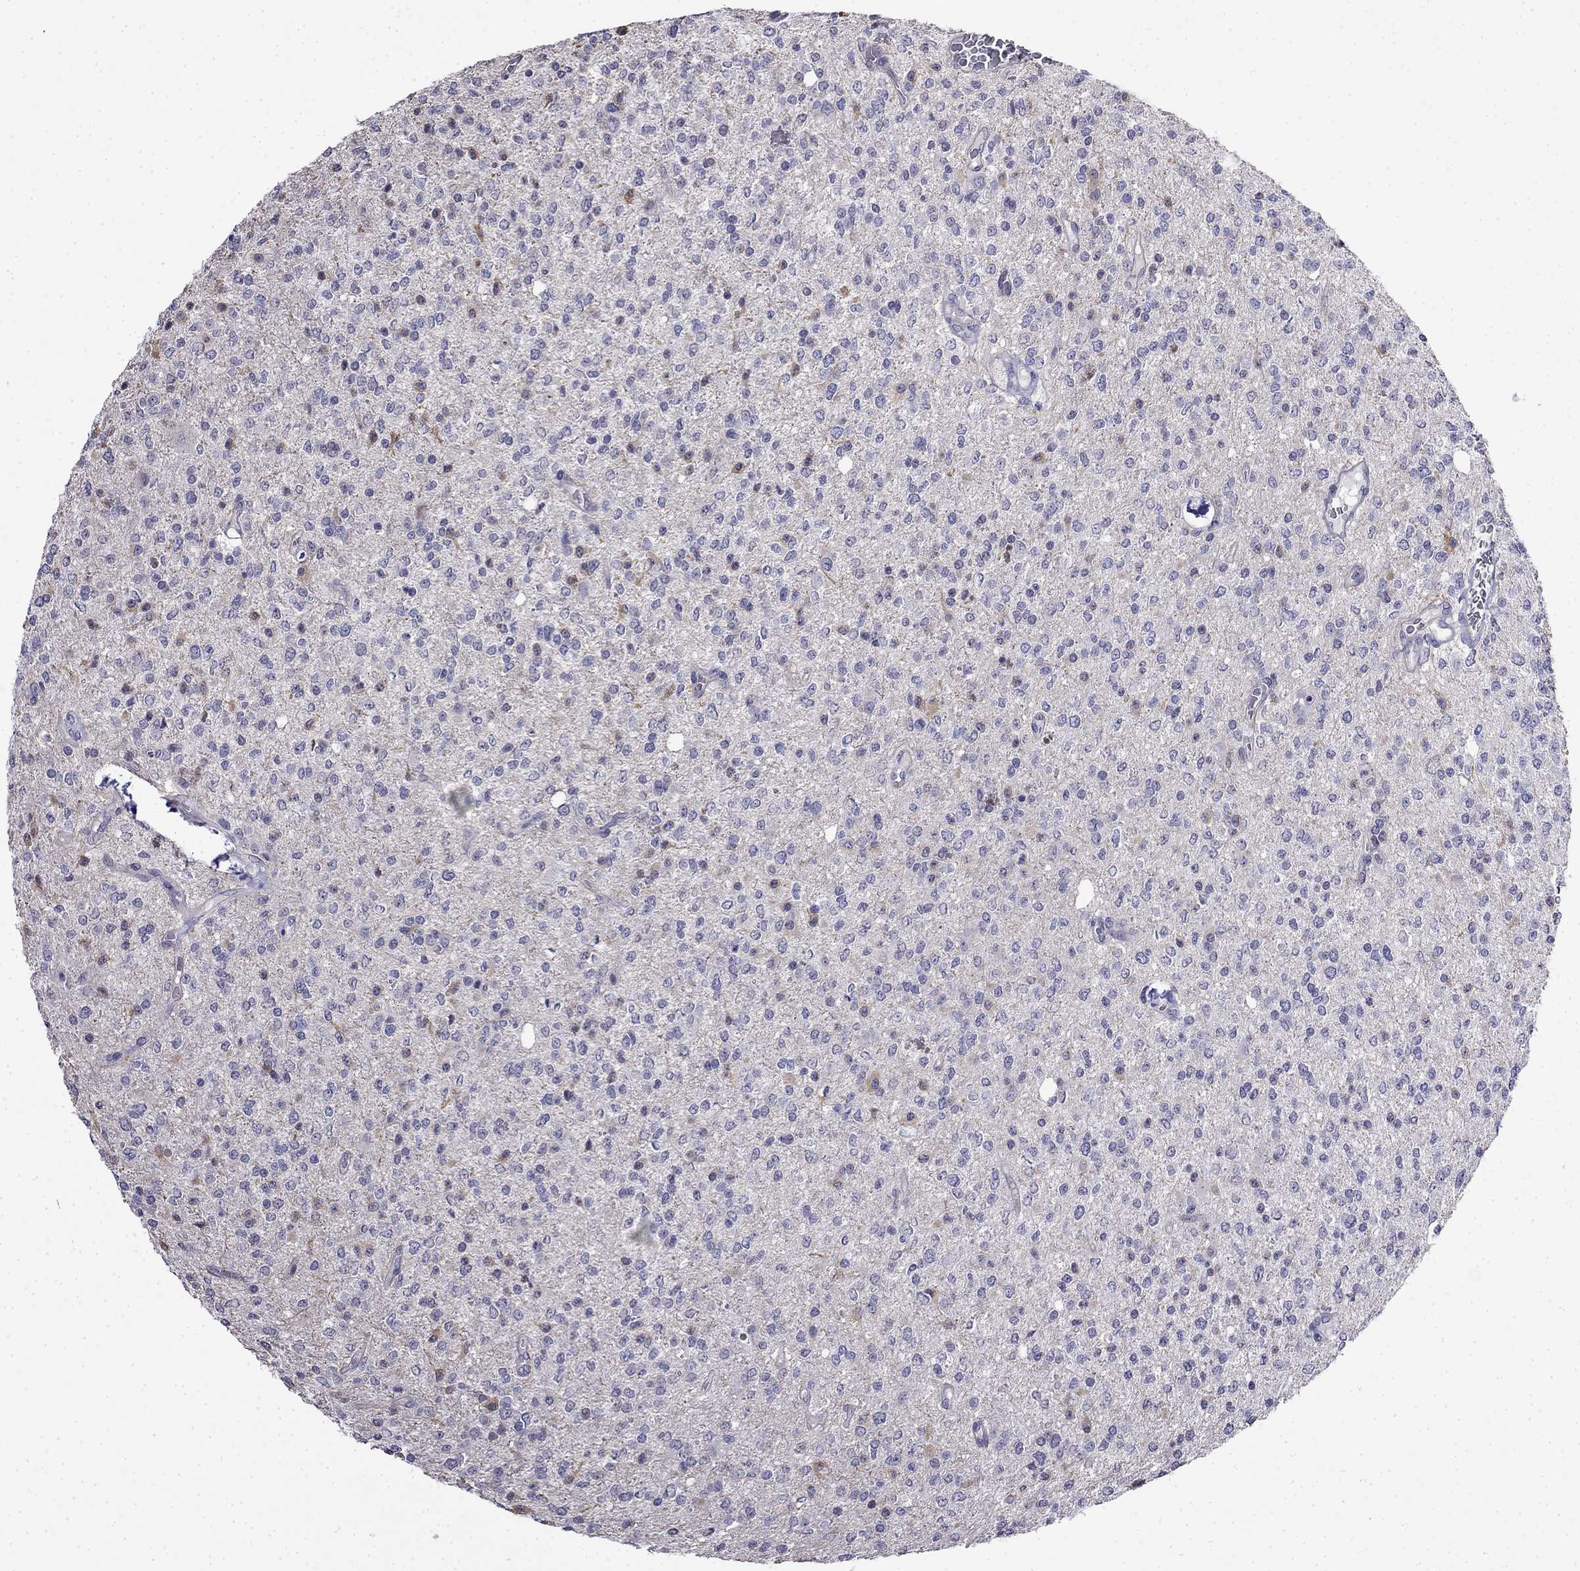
{"staining": {"intensity": "negative", "quantity": "none", "location": "none"}, "tissue": "glioma", "cell_type": "Tumor cells", "image_type": "cancer", "snomed": [{"axis": "morphology", "description": "Glioma, malignant, Low grade"}, {"axis": "topography", "description": "Brain"}], "caption": "Glioma was stained to show a protein in brown. There is no significant positivity in tumor cells. Nuclei are stained in blue.", "gene": "GUCA1B", "patient": {"sex": "male", "age": 67}}